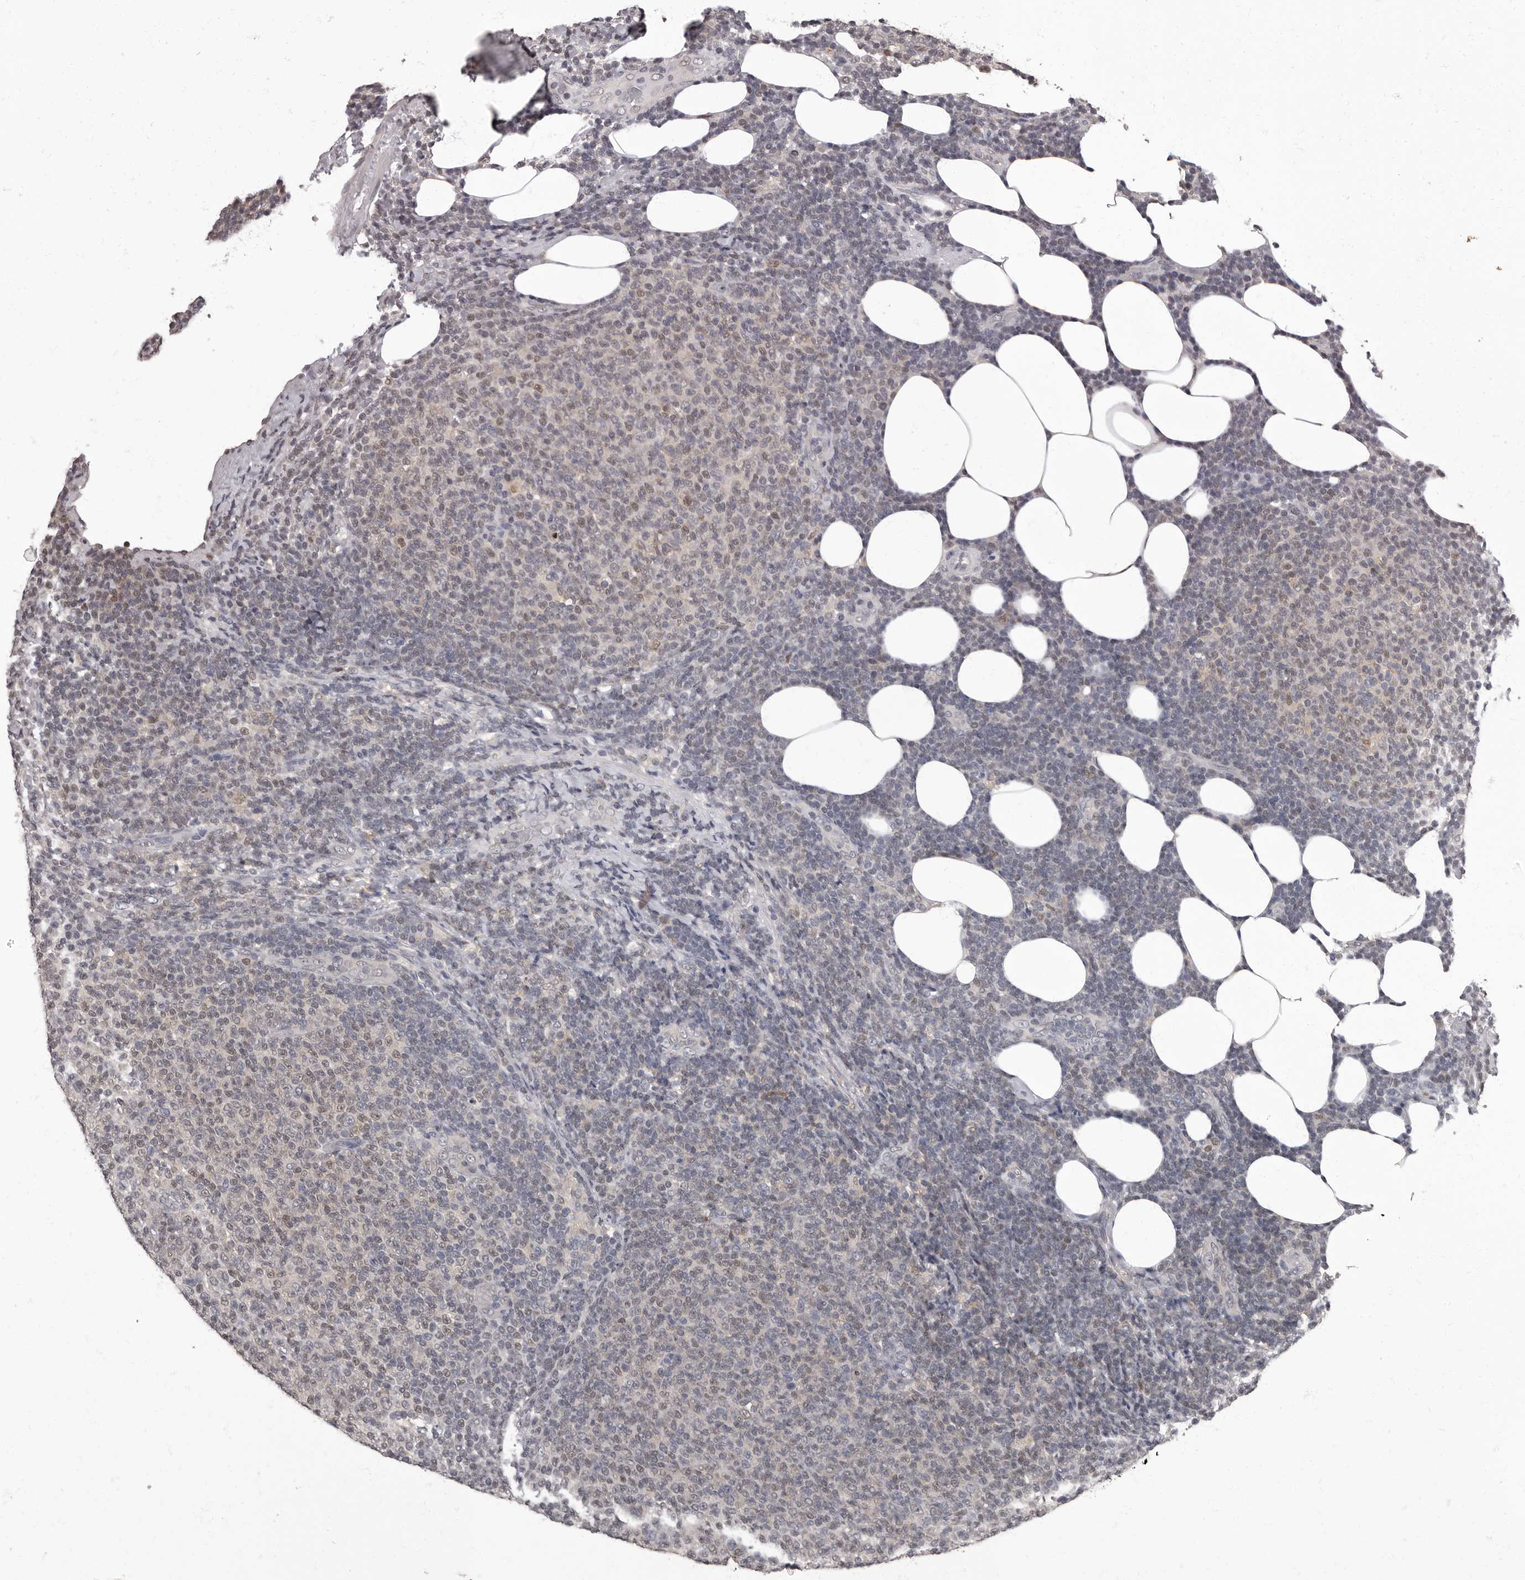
{"staining": {"intensity": "weak", "quantity": "25%-75%", "location": "nuclear"}, "tissue": "lymphoma", "cell_type": "Tumor cells", "image_type": "cancer", "snomed": [{"axis": "morphology", "description": "Malignant lymphoma, non-Hodgkin's type, Low grade"}, {"axis": "topography", "description": "Lymph node"}], "caption": "Immunohistochemical staining of low-grade malignant lymphoma, non-Hodgkin's type shows low levels of weak nuclear staining in approximately 25%-75% of tumor cells.", "gene": "C1orf50", "patient": {"sex": "male", "age": 66}}